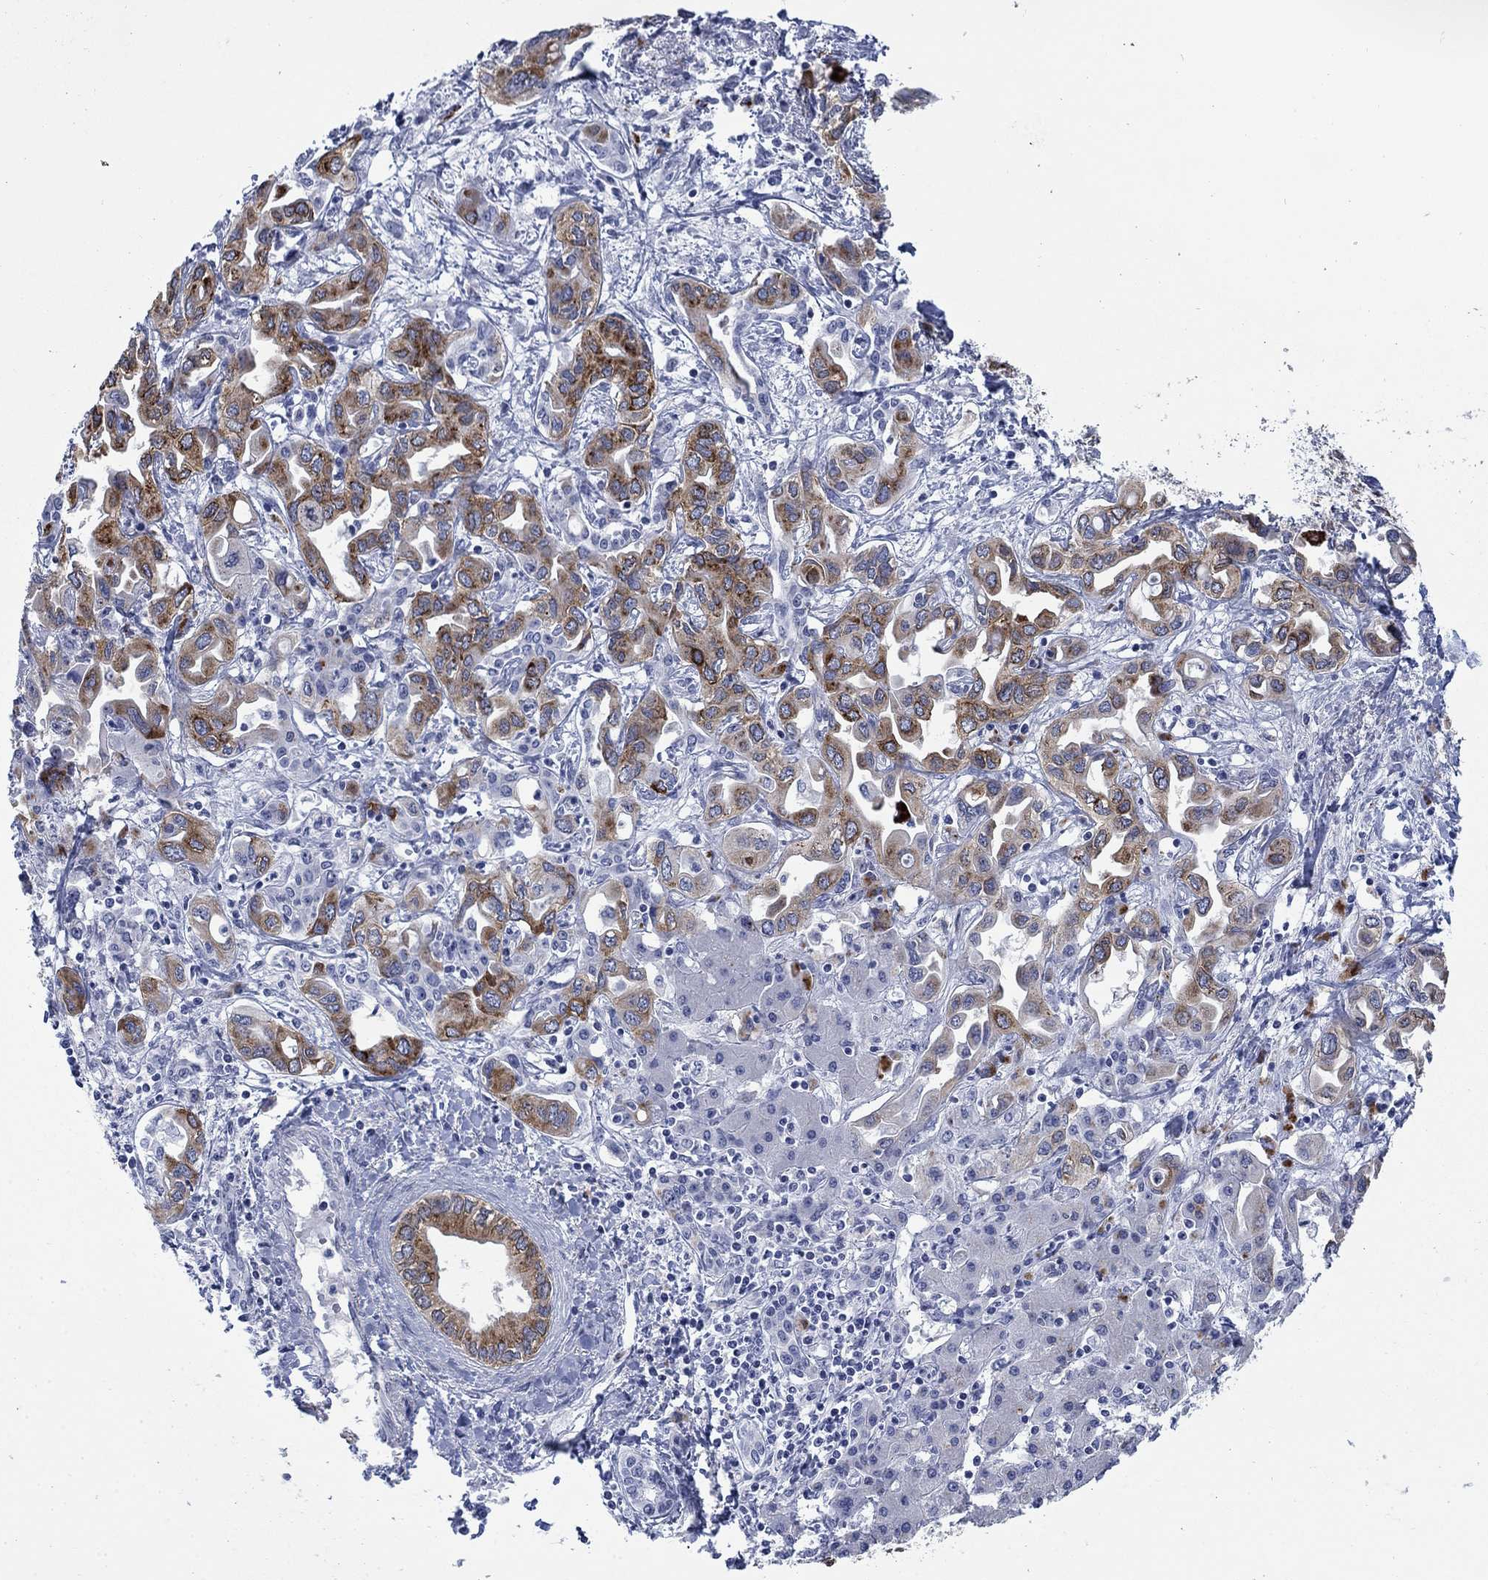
{"staining": {"intensity": "strong", "quantity": "25%-75%", "location": "cytoplasmic/membranous"}, "tissue": "liver cancer", "cell_type": "Tumor cells", "image_type": "cancer", "snomed": [{"axis": "morphology", "description": "Cholangiocarcinoma"}, {"axis": "topography", "description": "Liver"}], "caption": "There is high levels of strong cytoplasmic/membranous expression in tumor cells of liver cholangiocarcinoma, as demonstrated by immunohistochemical staining (brown color).", "gene": "IGF2BP3", "patient": {"sex": "female", "age": 64}}